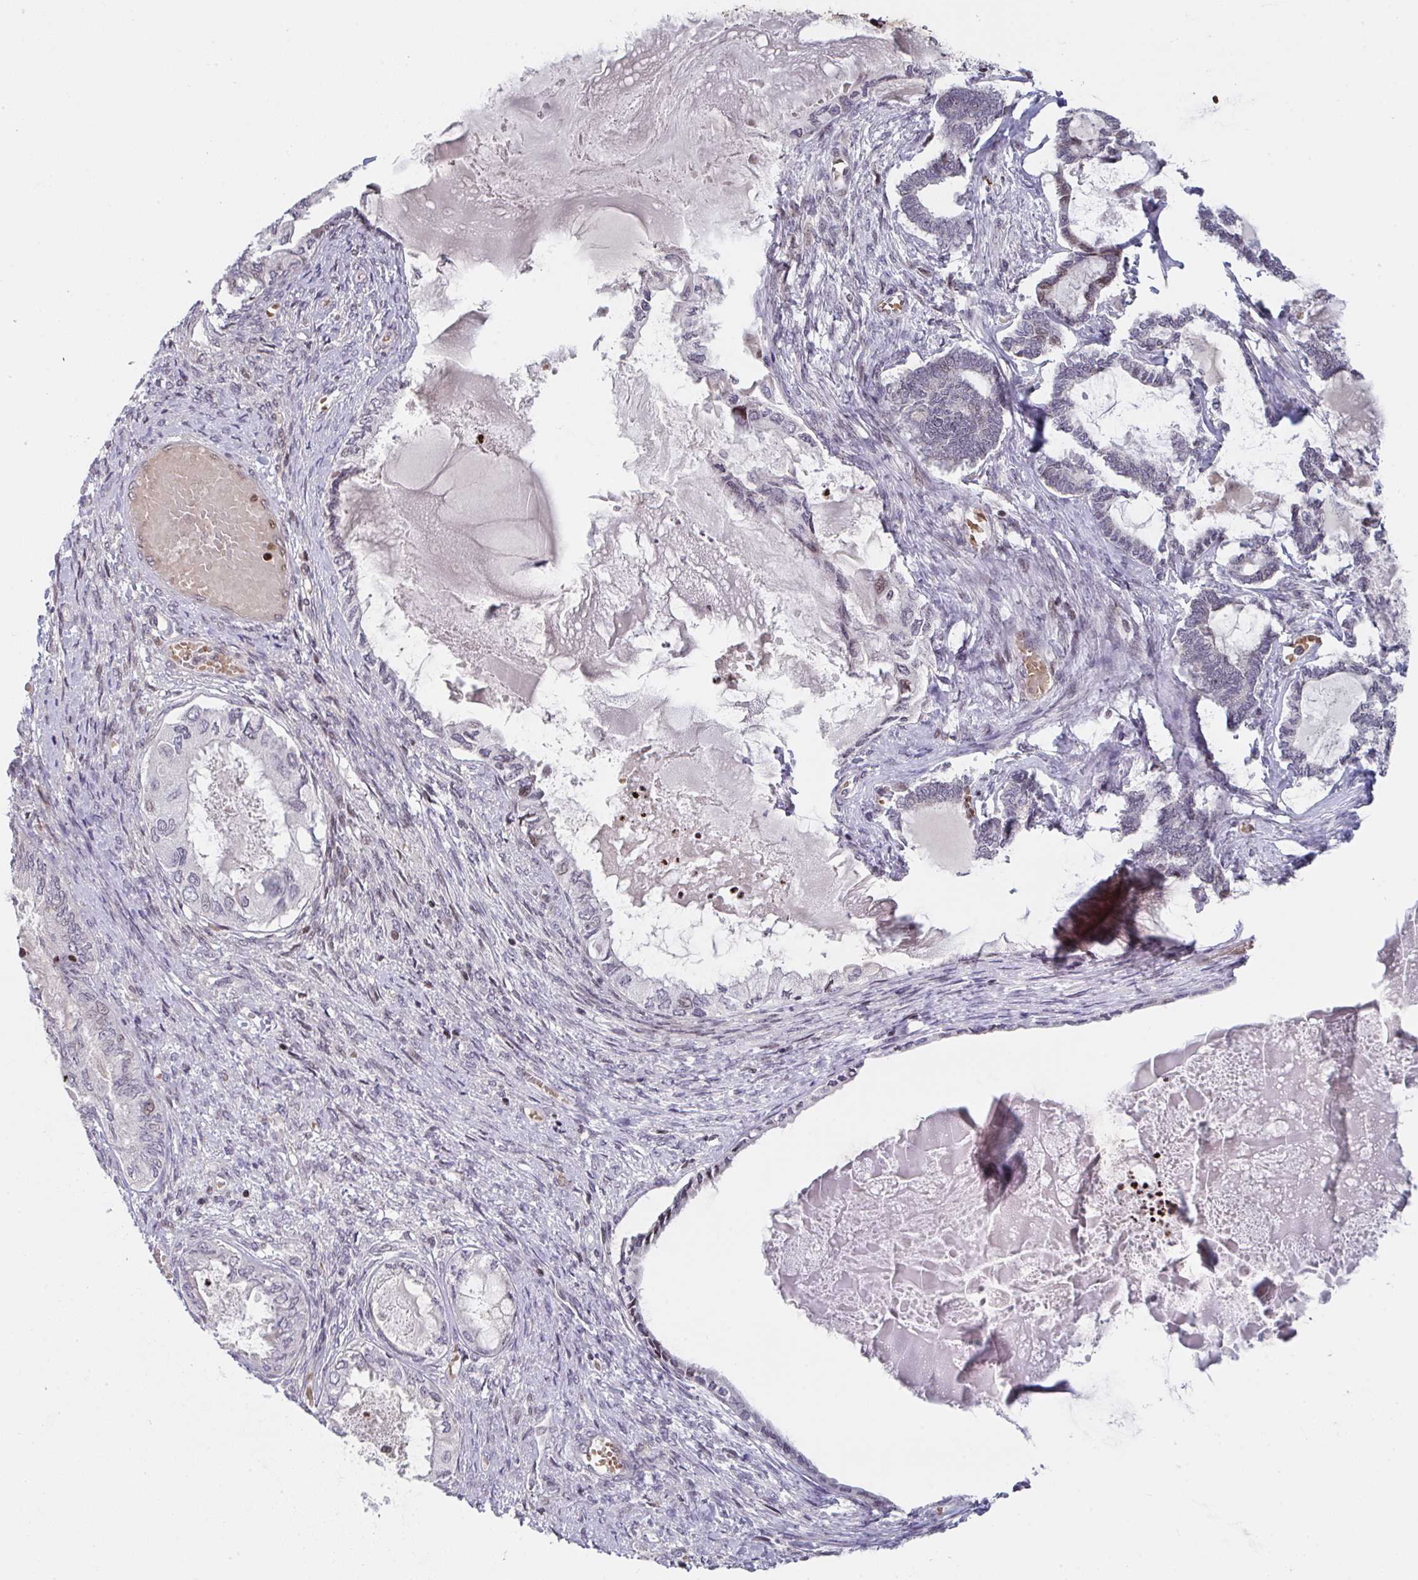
{"staining": {"intensity": "moderate", "quantity": "<25%", "location": "nuclear"}, "tissue": "ovarian cancer", "cell_type": "Tumor cells", "image_type": "cancer", "snomed": [{"axis": "morphology", "description": "Carcinoma, endometroid"}, {"axis": "topography", "description": "Ovary"}], "caption": "Immunohistochemical staining of endometroid carcinoma (ovarian) displays low levels of moderate nuclear positivity in about <25% of tumor cells.", "gene": "PCDHB8", "patient": {"sex": "female", "age": 70}}